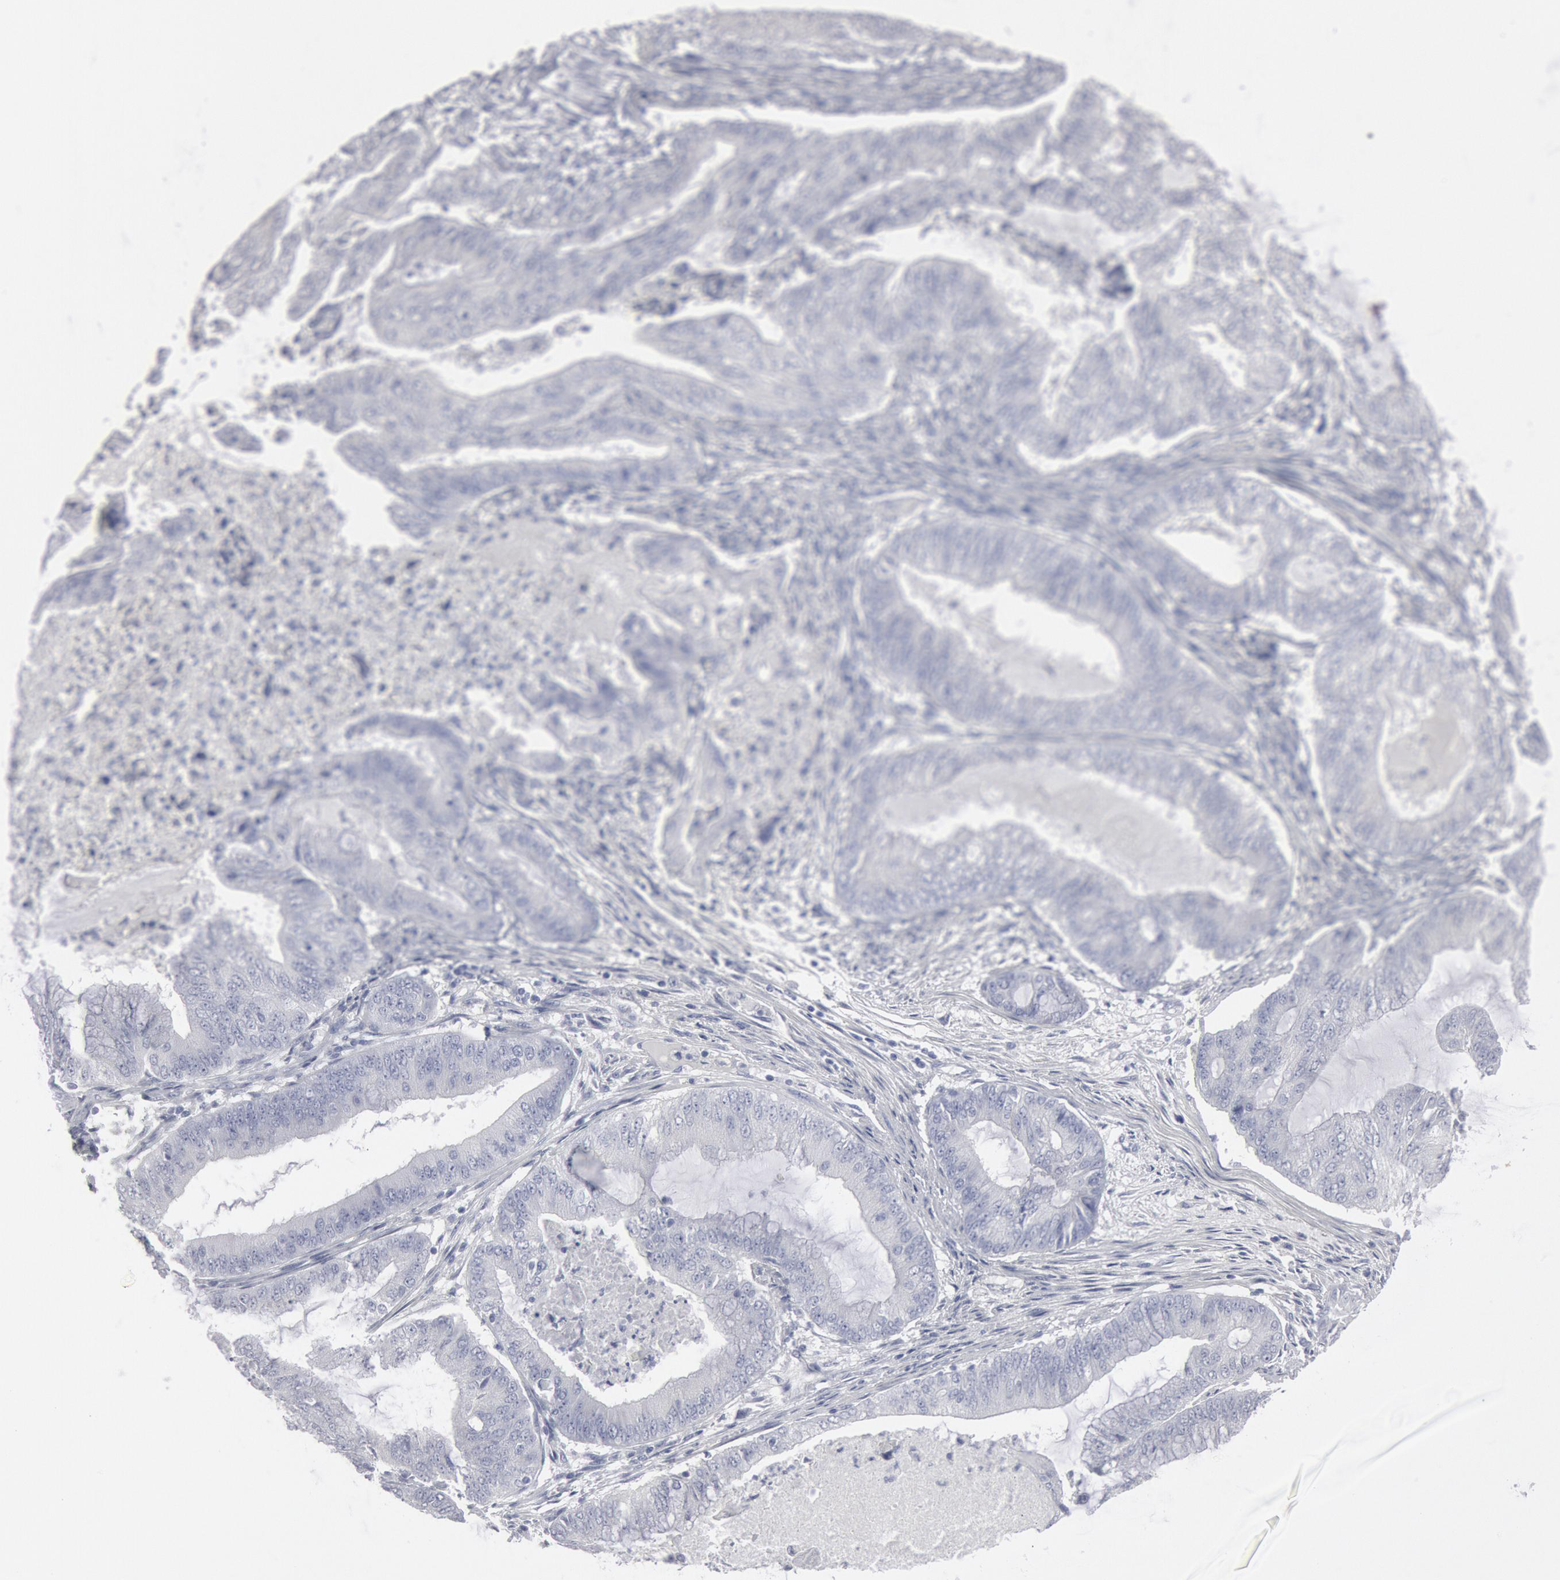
{"staining": {"intensity": "negative", "quantity": "none", "location": "none"}, "tissue": "endometrial cancer", "cell_type": "Tumor cells", "image_type": "cancer", "snomed": [{"axis": "morphology", "description": "Adenocarcinoma, NOS"}, {"axis": "topography", "description": "Endometrium"}], "caption": "The image demonstrates no significant positivity in tumor cells of endometrial cancer.", "gene": "DMC1", "patient": {"sex": "female", "age": 63}}